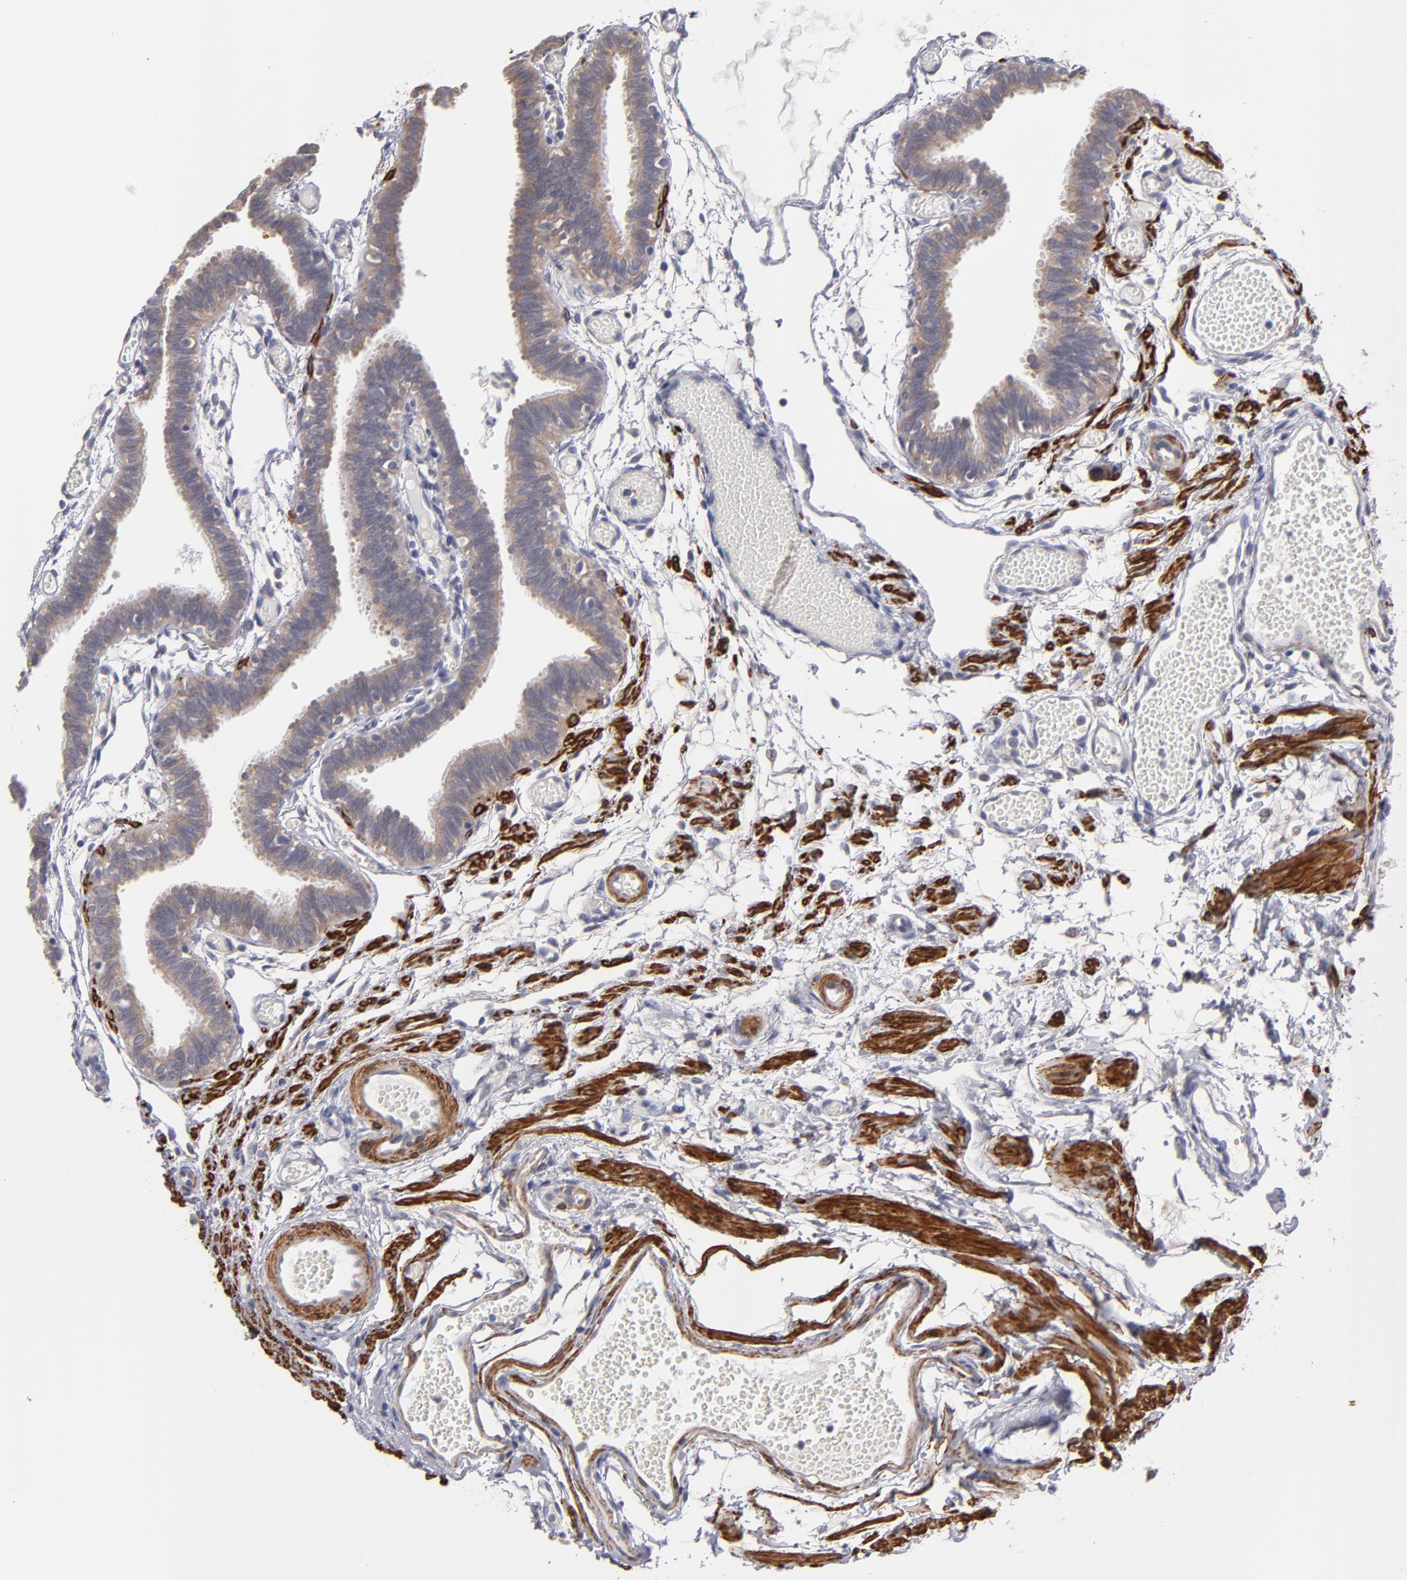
{"staining": {"intensity": "weak", "quantity": ">75%", "location": "cytoplasmic/membranous"}, "tissue": "fallopian tube", "cell_type": "Glandular cells", "image_type": "normal", "snomed": [{"axis": "morphology", "description": "Normal tissue, NOS"}, {"axis": "topography", "description": "Fallopian tube"}], "caption": "IHC (DAB) staining of unremarkable human fallopian tube reveals weak cytoplasmic/membranous protein positivity in about >75% of glandular cells.", "gene": "SLMAP", "patient": {"sex": "female", "age": 29}}